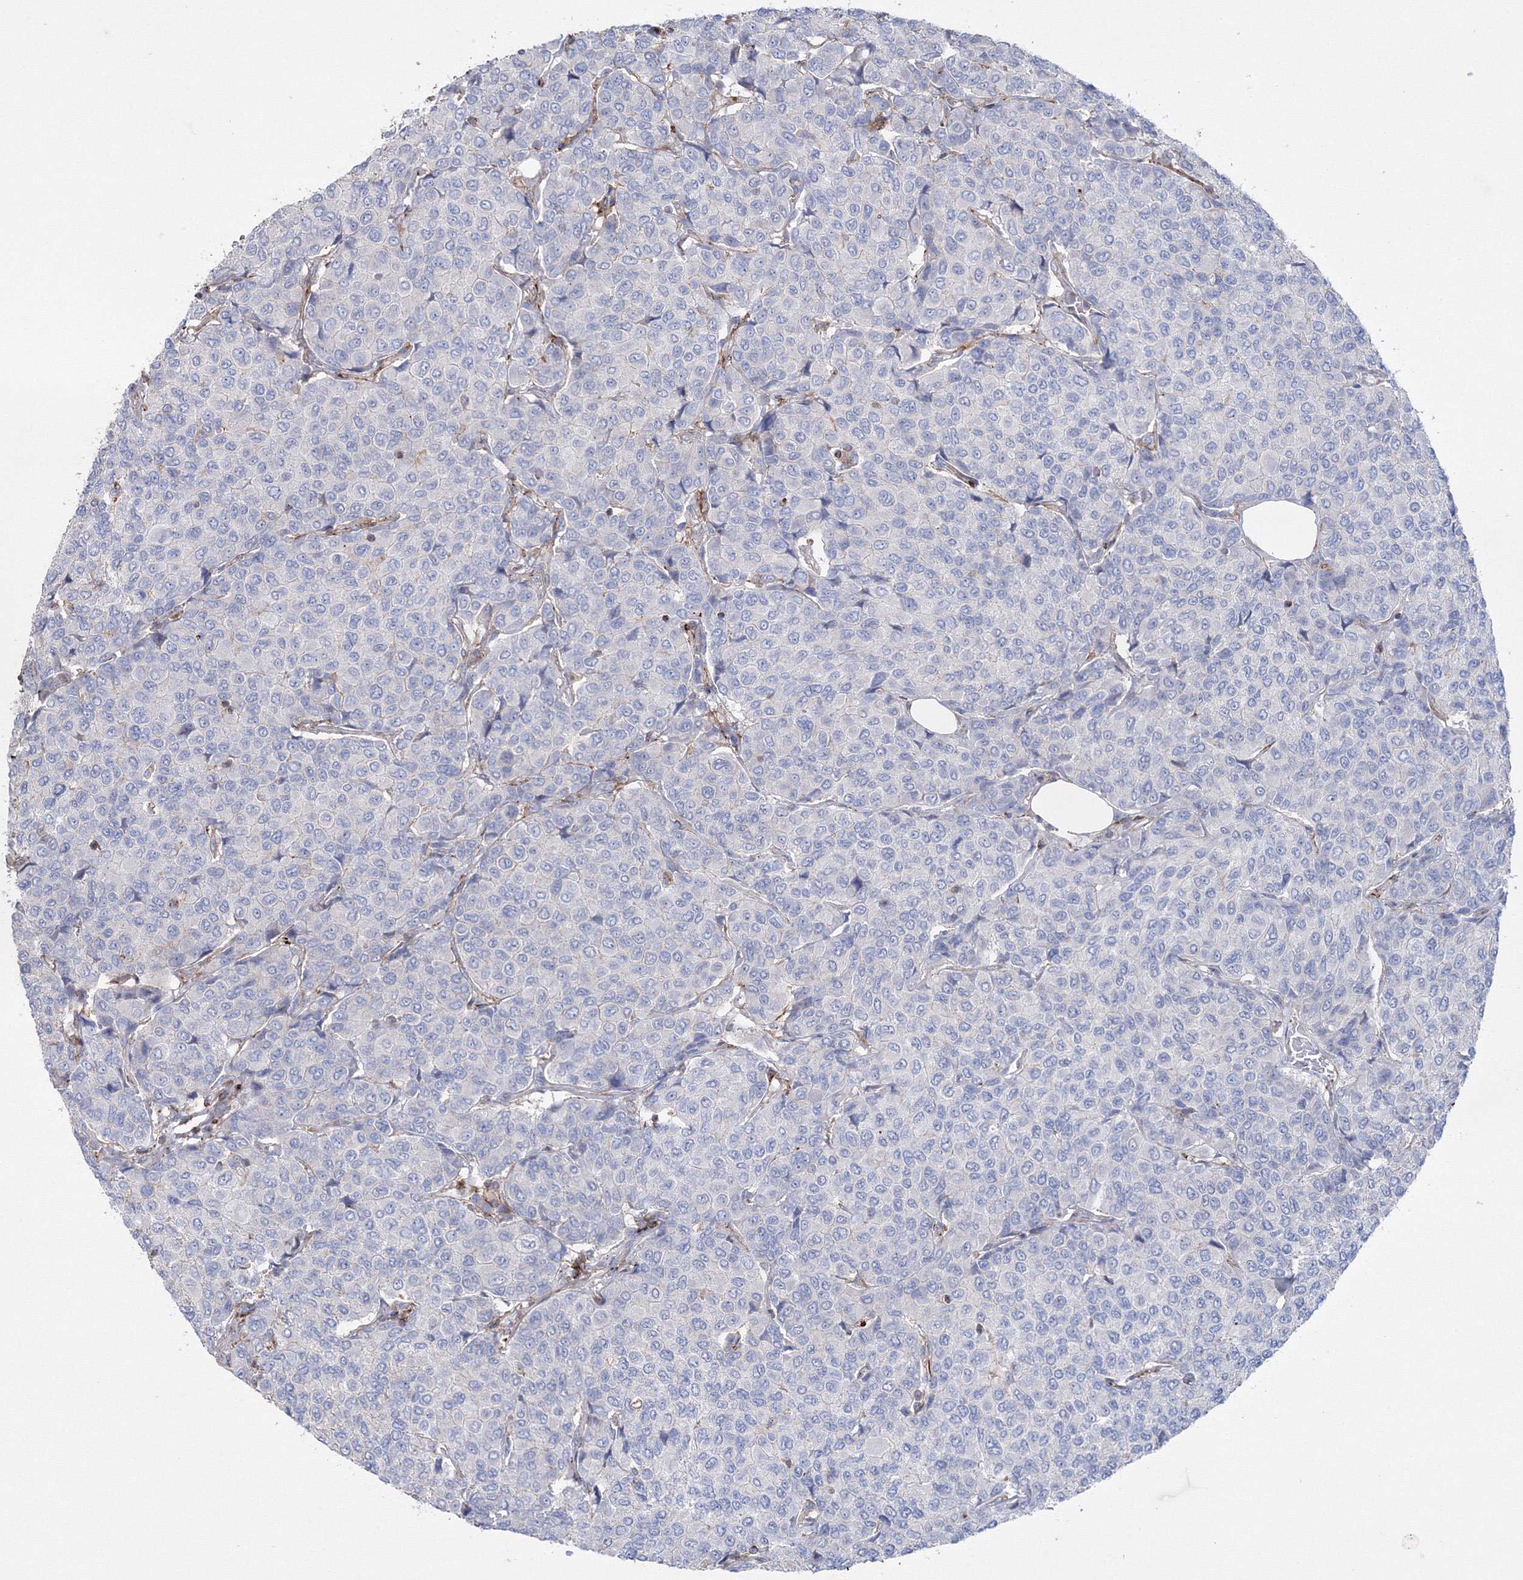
{"staining": {"intensity": "negative", "quantity": "none", "location": "none"}, "tissue": "breast cancer", "cell_type": "Tumor cells", "image_type": "cancer", "snomed": [{"axis": "morphology", "description": "Duct carcinoma"}, {"axis": "topography", "description": "Breast"}], "caption": "There is no significant expression in tumor cells of breast cancer (invasive ductal carcinoma).", "gene": "GPR82", "patient": {"sex": "female", "age": 55}}